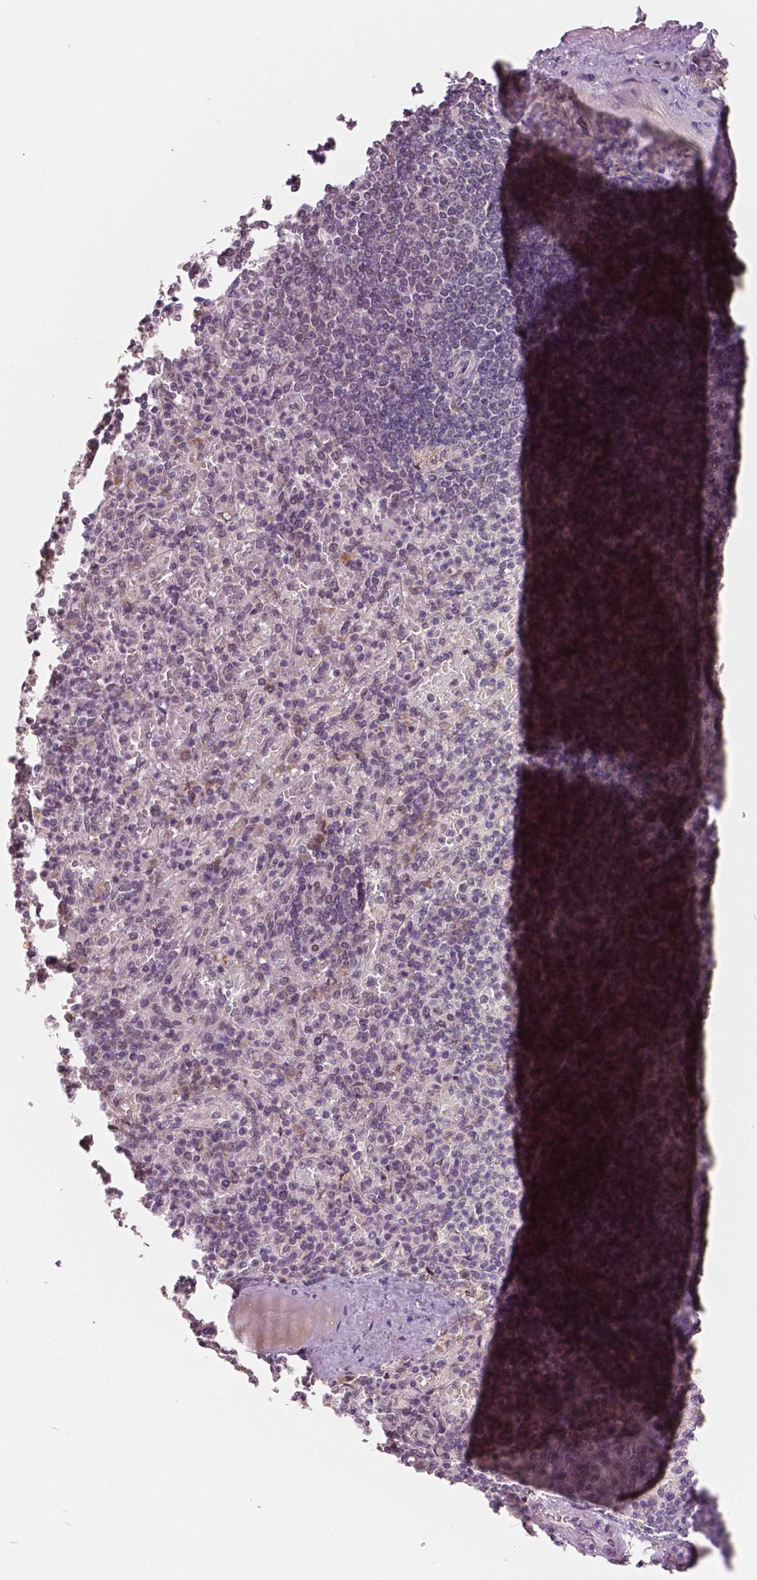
{"staining": {"intensity": "weak", "quantity": ">75%", "location": "nuclear"}, "tissue": "spleen", "cell_type": "Cells in red pulp", "image_type": "normal", "snomed": [{"axis": "morphology", "description": "Normal tissue, NOS"}, {"axis": "topography", "description": "Spleen"}], "caption": "High-magnification brightfield microscopy of benign spleen stained with DAB (brown) and counterstained with hematoxylin (blue). cells in red pulp exhibit weak nuclear expression is identified in approximately>75% of cells. (Stains: DAB in brown, nuclei in blue, Microscopy: brightfield microscopy at high magnification).", "gene": "HMBOX1", "patient": {"sex": "female", "age": 74}}